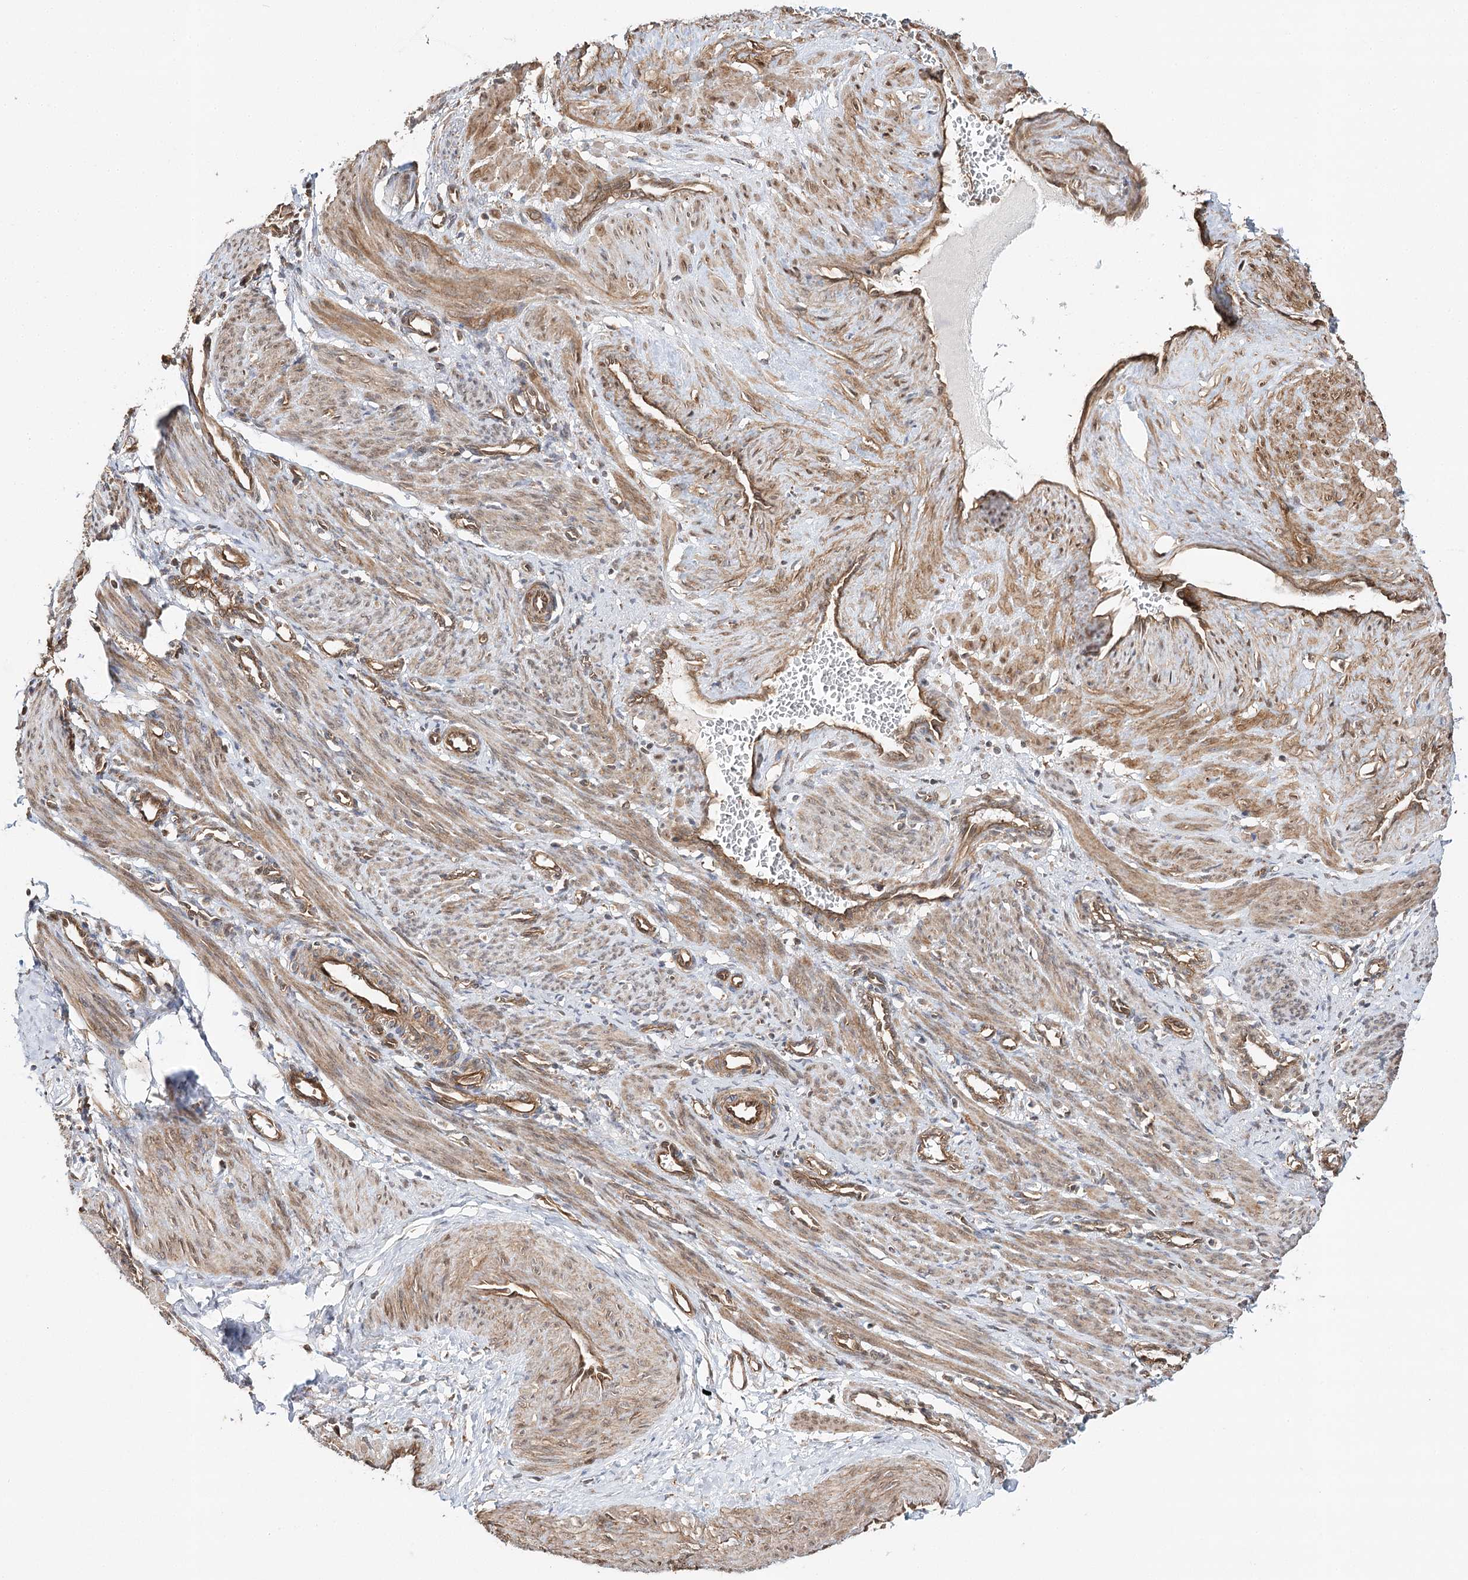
{"staining": {"intensity": "weak", "quantity": ">75%", "location": "cytoplasmic/membranous"}, "tissue": "smooth muscle", "cell_type": "Smooth muscle cells", "image_type": "normal", "snomed": [{"axis": "morphology", "description": "Normal tissue, NOS"}, {"axis": "topography", "description": "Endometrium"}], "caption": "Immunohistochemistry (IHC) photomicrograph of unremarkable smooth muscle stained for a protein (brown), which reveals low levels of weak cytoplasmic/membranous positivity in approximately >75% of smooth muscle cells.", "gene": "DNAJB14", "patient": {"sex": "female", "age": 33}}